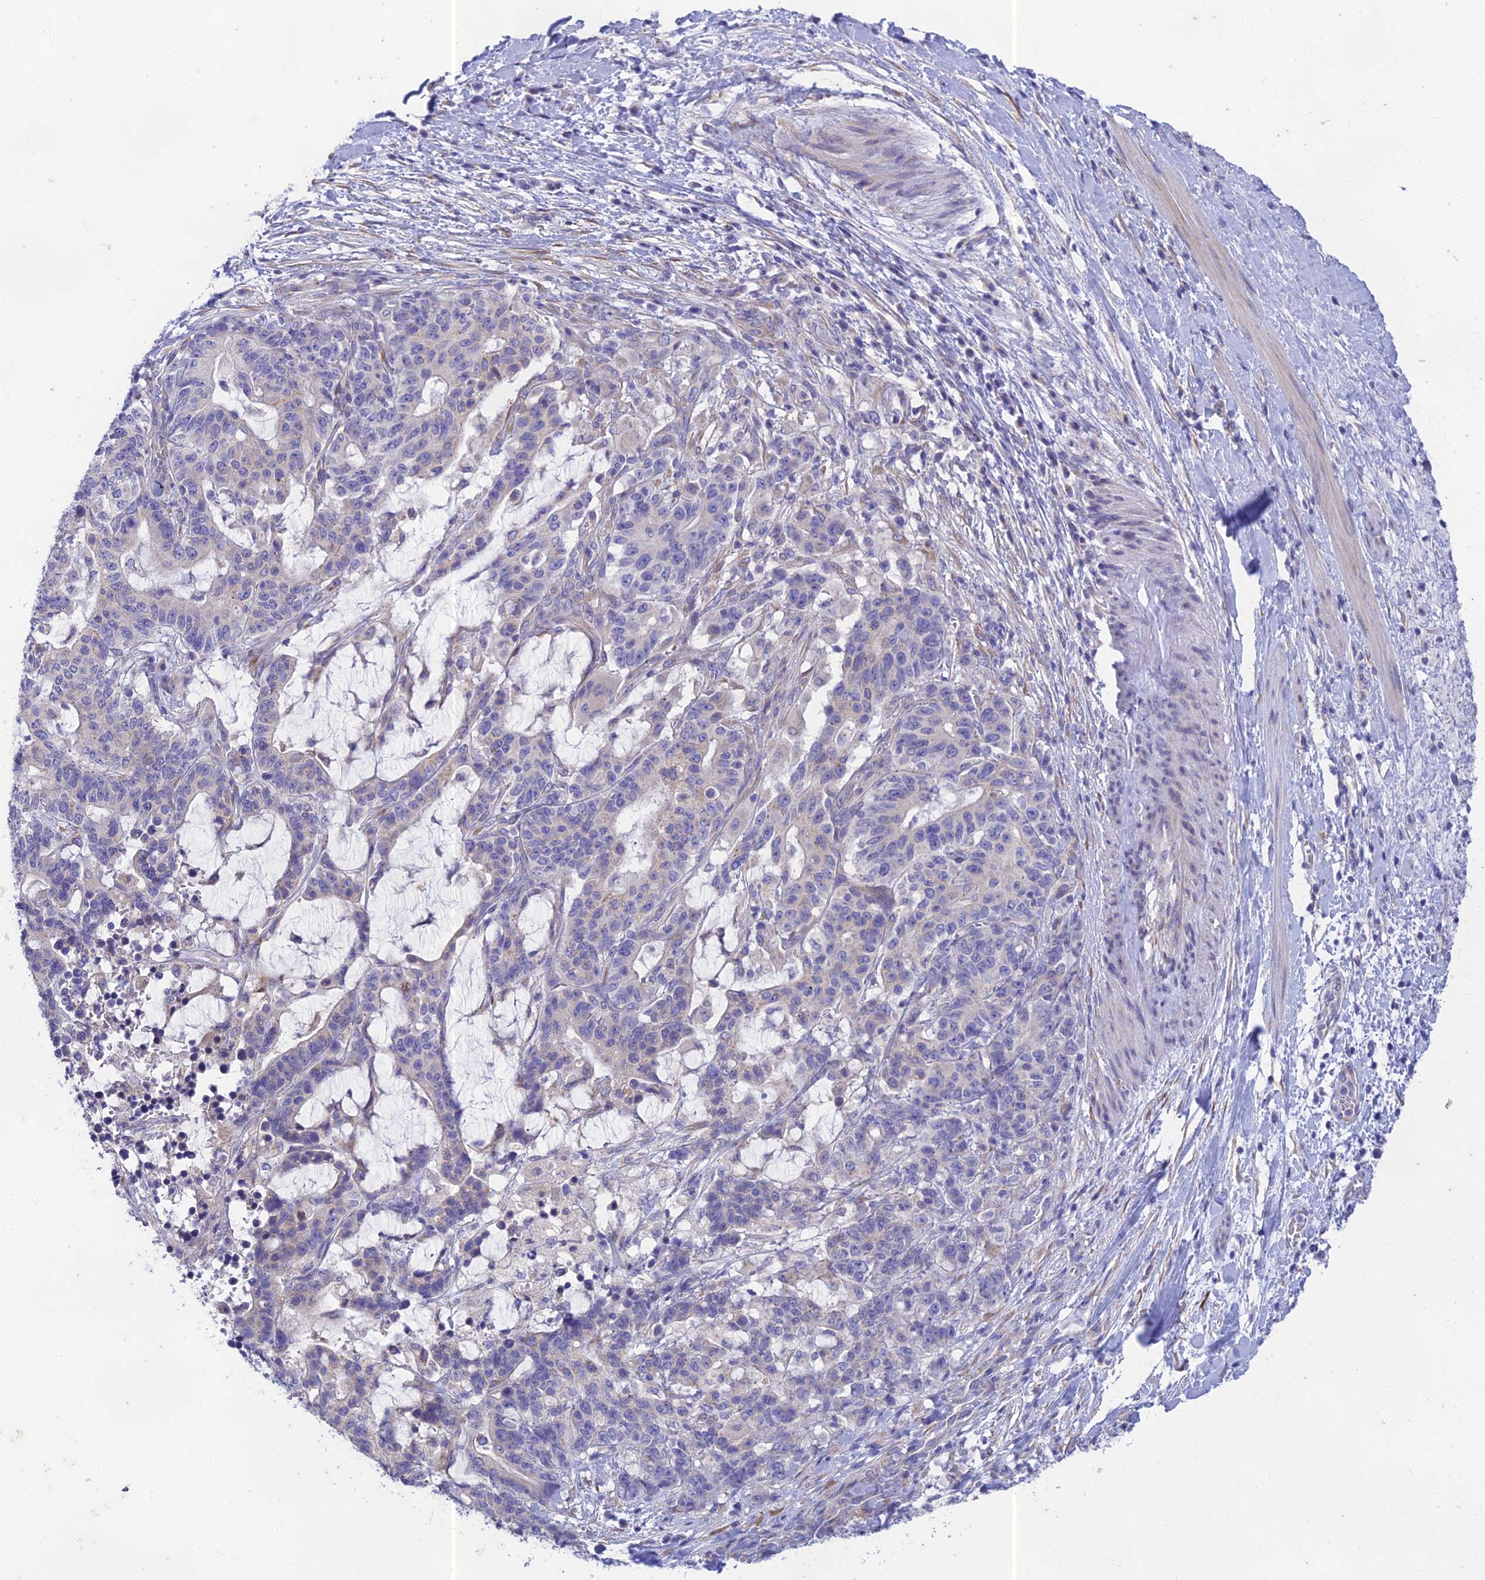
{"staining": {"intensity": "weak", "quantity": "<25%", "location": "cytoplasmic/membranous"}, "tissue": "stomach cancer", "cell_type": "Tumor cells", "image_type": "cancer", "snomed": [{"axis": "morphology", "description": "Normal tissue, NOS"}, {"axis": "morphology", "description": "Adenocarcinoma, NOS"}, {"axis": "topography", "description": "Stomach"}], "caption": "Adenocarcinoma (stomach) was stained to show a protein in brown. There is no significant positivity in tumor cells.", "gene": "PTCD2", "patient": {"sex": "female", "age": 64}}